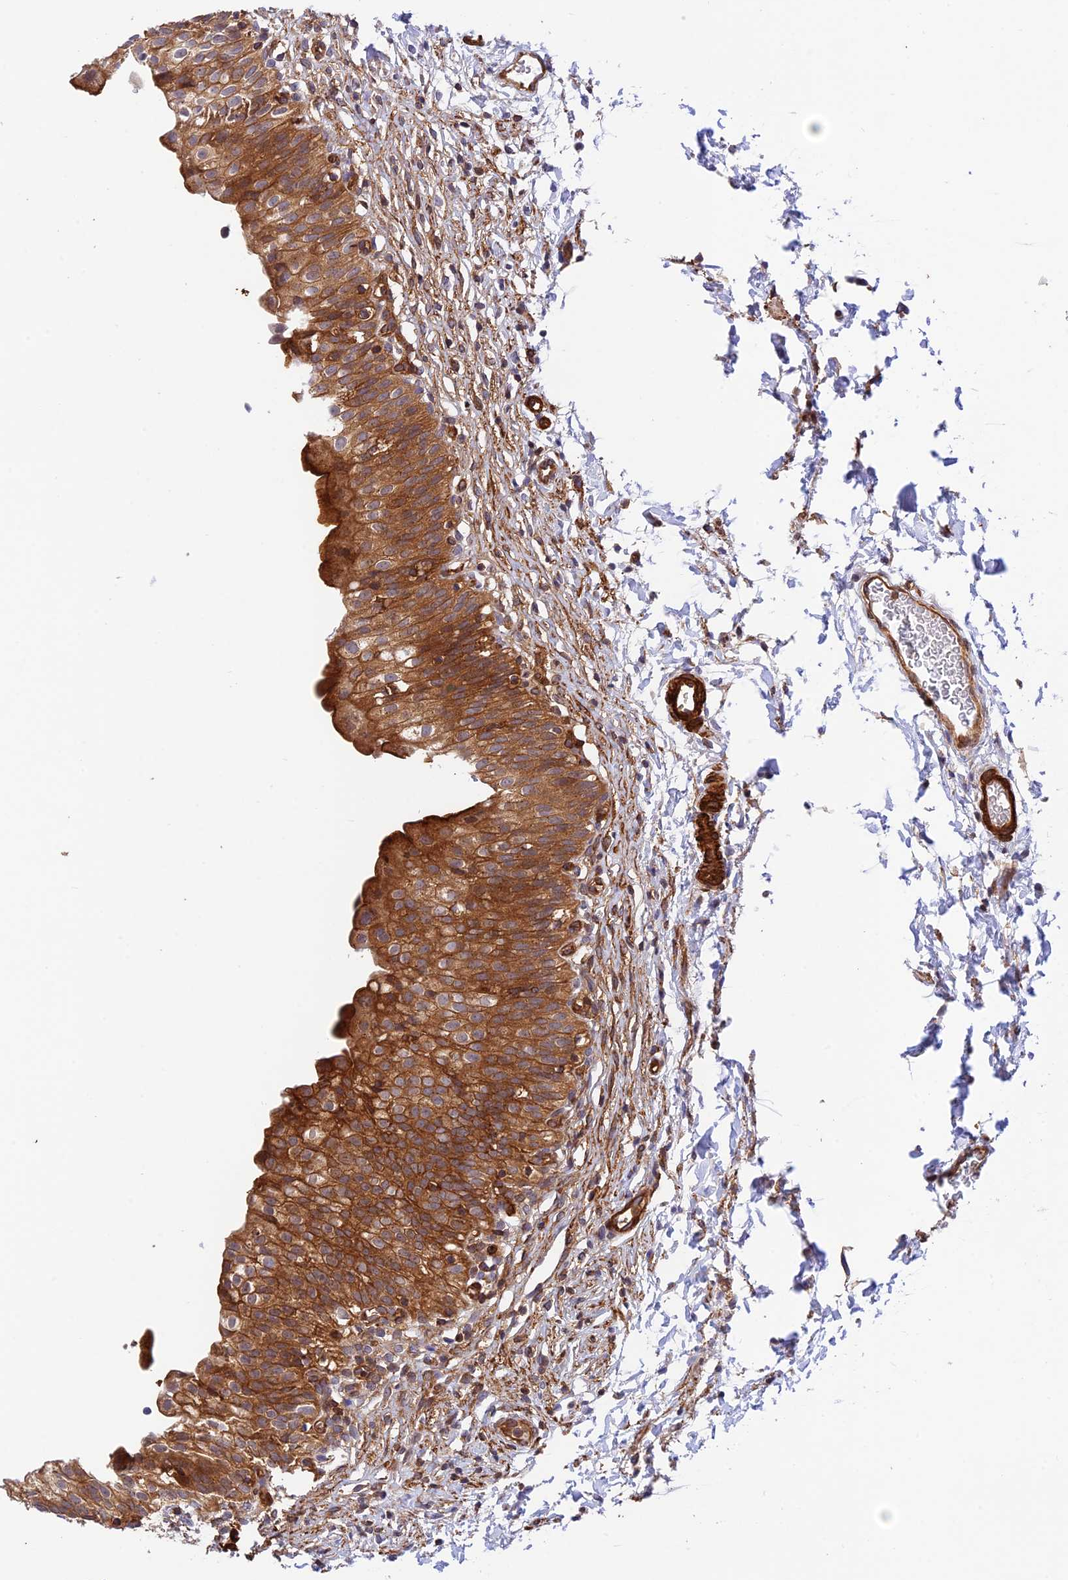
{"staining": {"intensity": "strong", "quantity": ">75%", "location": "cytoplasmic/membranous"}, "tissue": "urinary bladder", "cell_type": "Urothelial cells", "image_type": "normal", "snomed": [{"axis": "morphology", "description": "Normal tissue, NOS"}, {"axis": "topography", "description": "Urinary bladder"}], "caption": "This micrograph demonstrates immunohistochemistry (IHC) staining of normal human urinary bladder, with high strong cytoplasmic/membranous expression in approximately >75% of urothelial cells.", "gene": "EVI5L", "patient": {"sex": "male", "age": 55}}